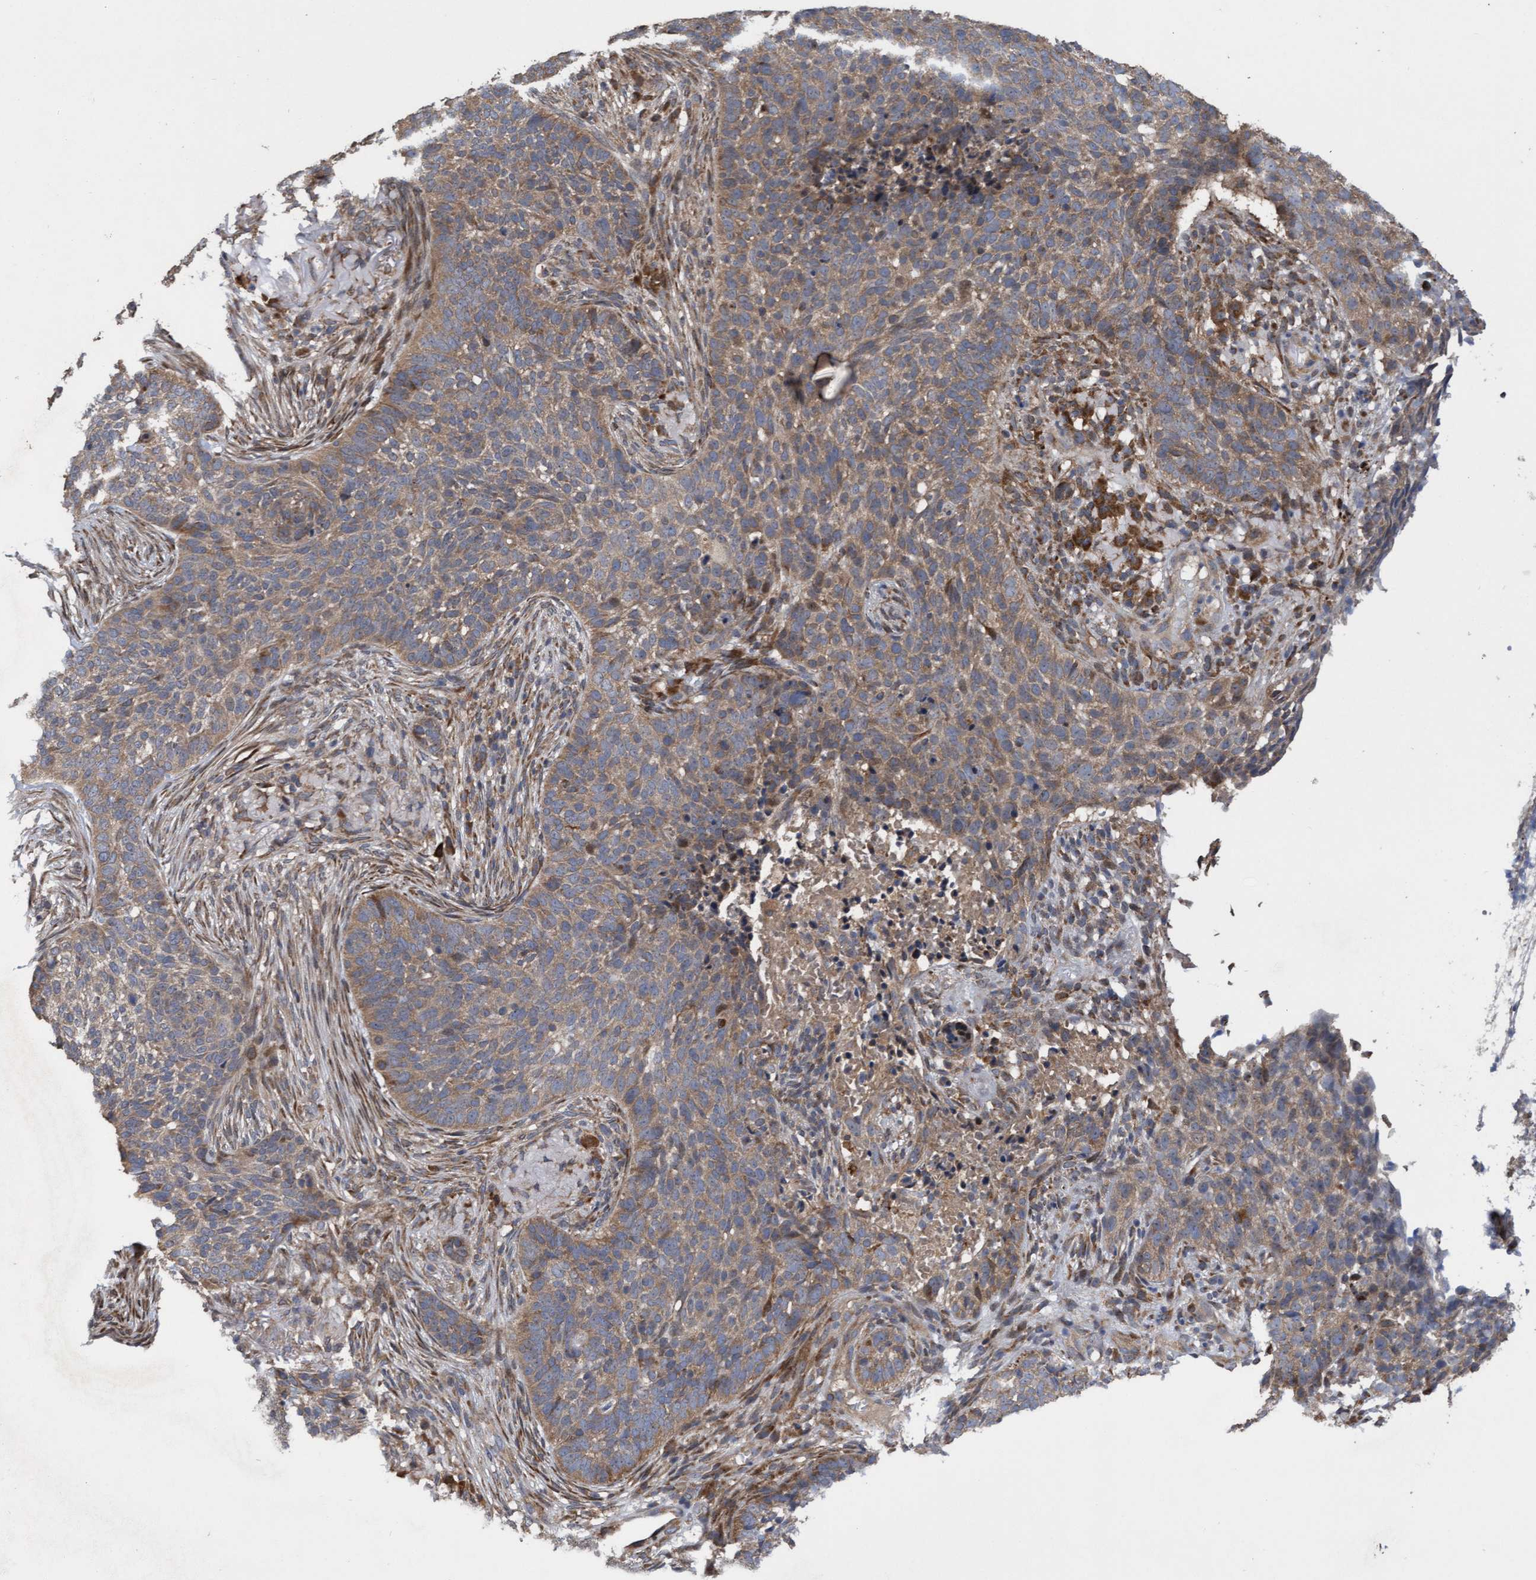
{"staining": {"intensity": "moderate", "quantity": "25%-75%", "location": "cytoplasmic/membranous"}, "tissue": "skin cancer", "cell_type": "Tumor cells", "image_type": "cancer", "snomed": [{"axis": "morphology", "description": "Basal cell carcinoma"}, {"axis": "topography", "description": "Skin"}], "caption": "A micrograph showing moderate cytoplasmic/membranous expression in approximately 25%-75% of tumor cells in skin cancer, as visualized by brown immunohistochemical staining.", "gene": "ELP5", "patient": {"sex": "male", "age": 85}}